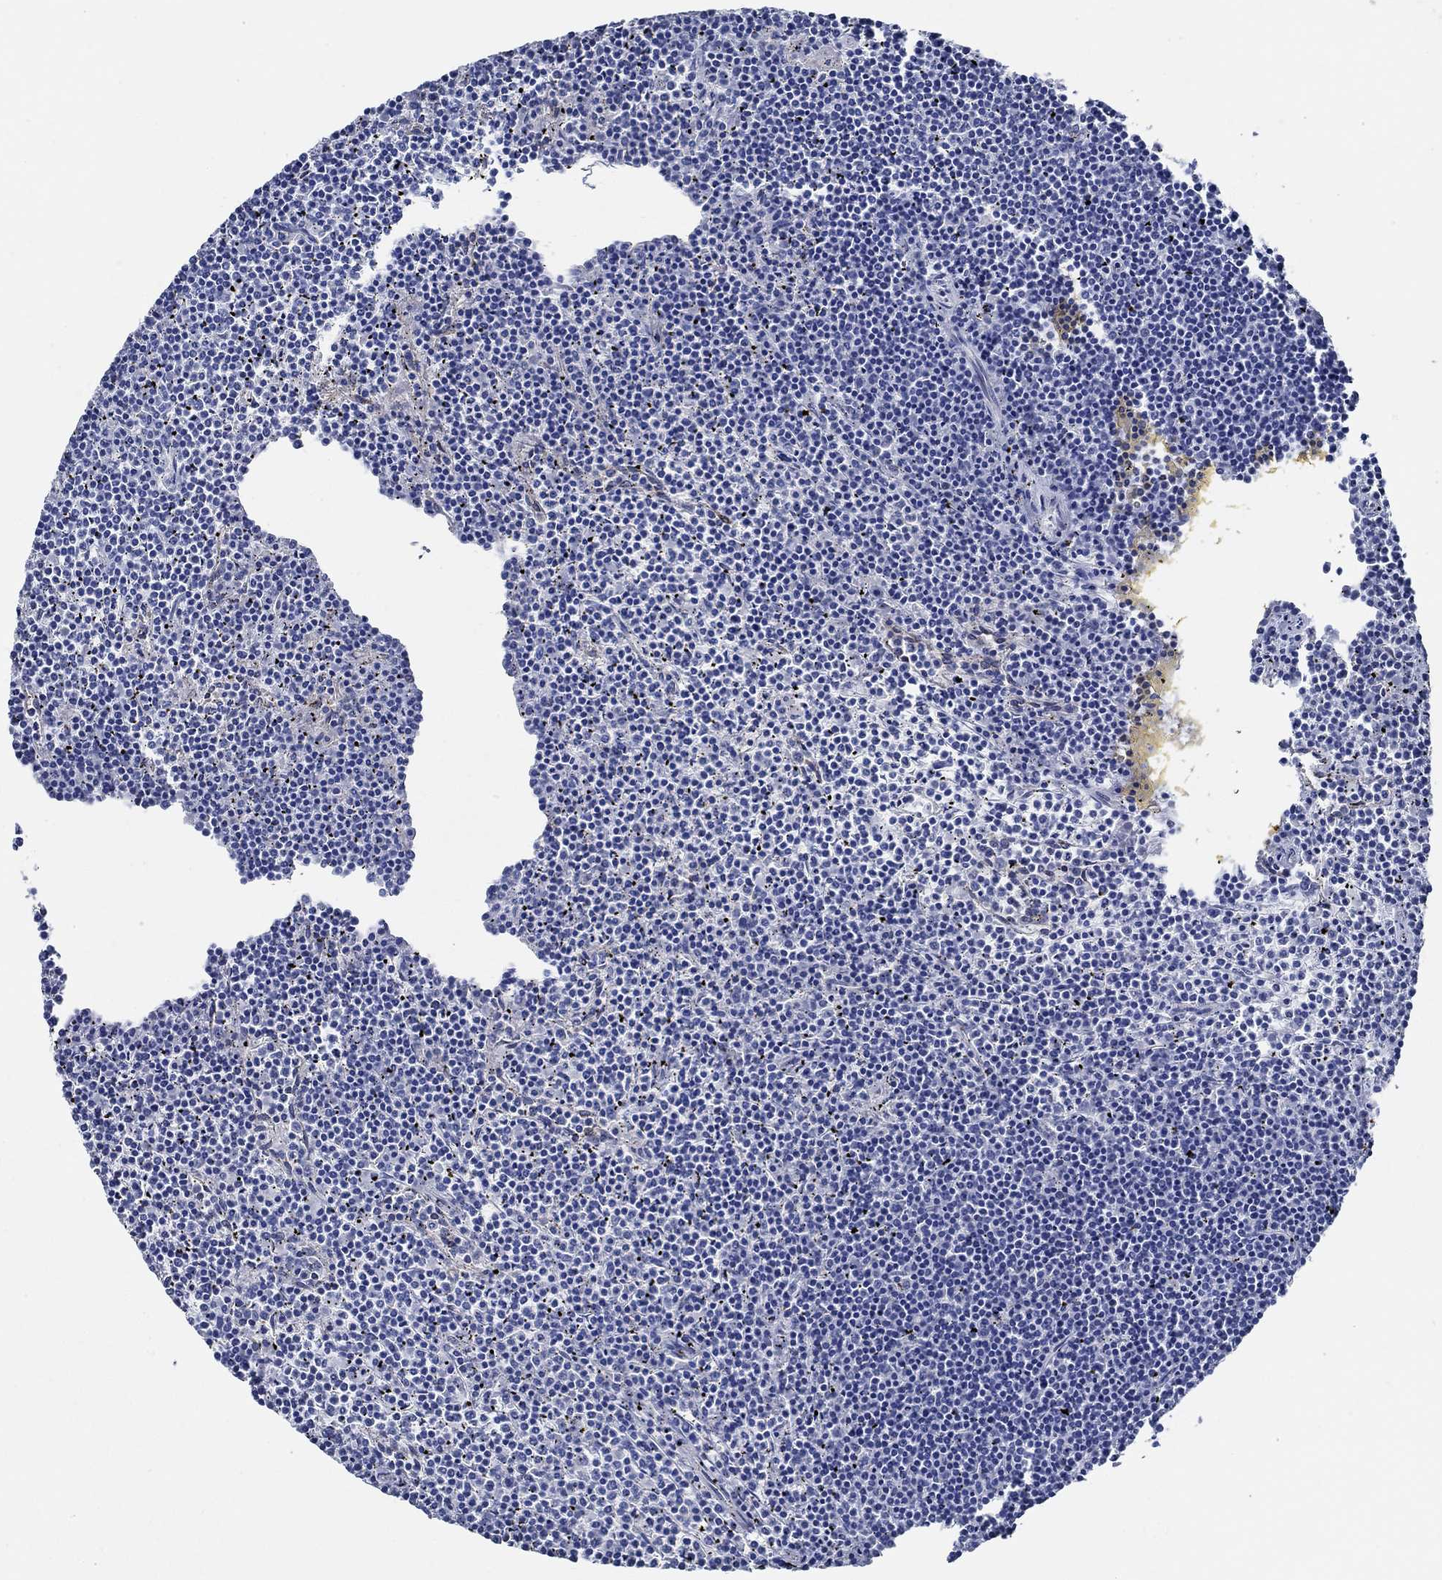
{"staining": {"intensity": "negative", "quantity": "none", "location": "none"}, "tissue": "lymphoma", "cell_type": "Tumor cells", "image_type": "cancer", "snomed": [{"axis": "morphology", "description": "Malignant lymphoma, non-Hodgkin's type, Low grade"}, {"axis": "topography", "description": "Spleen"}], "caption": "Histopathology image shows no protein positivity in tumor cells of malignant lymphoma, non-Hodgkin's type (low-grade) tissue. (DAB (3,3'-diaminobenzidine) immunohistochemistry, high magnification).", "gene": "HECW2", "patient": {"sex": "female", "age": 19}}